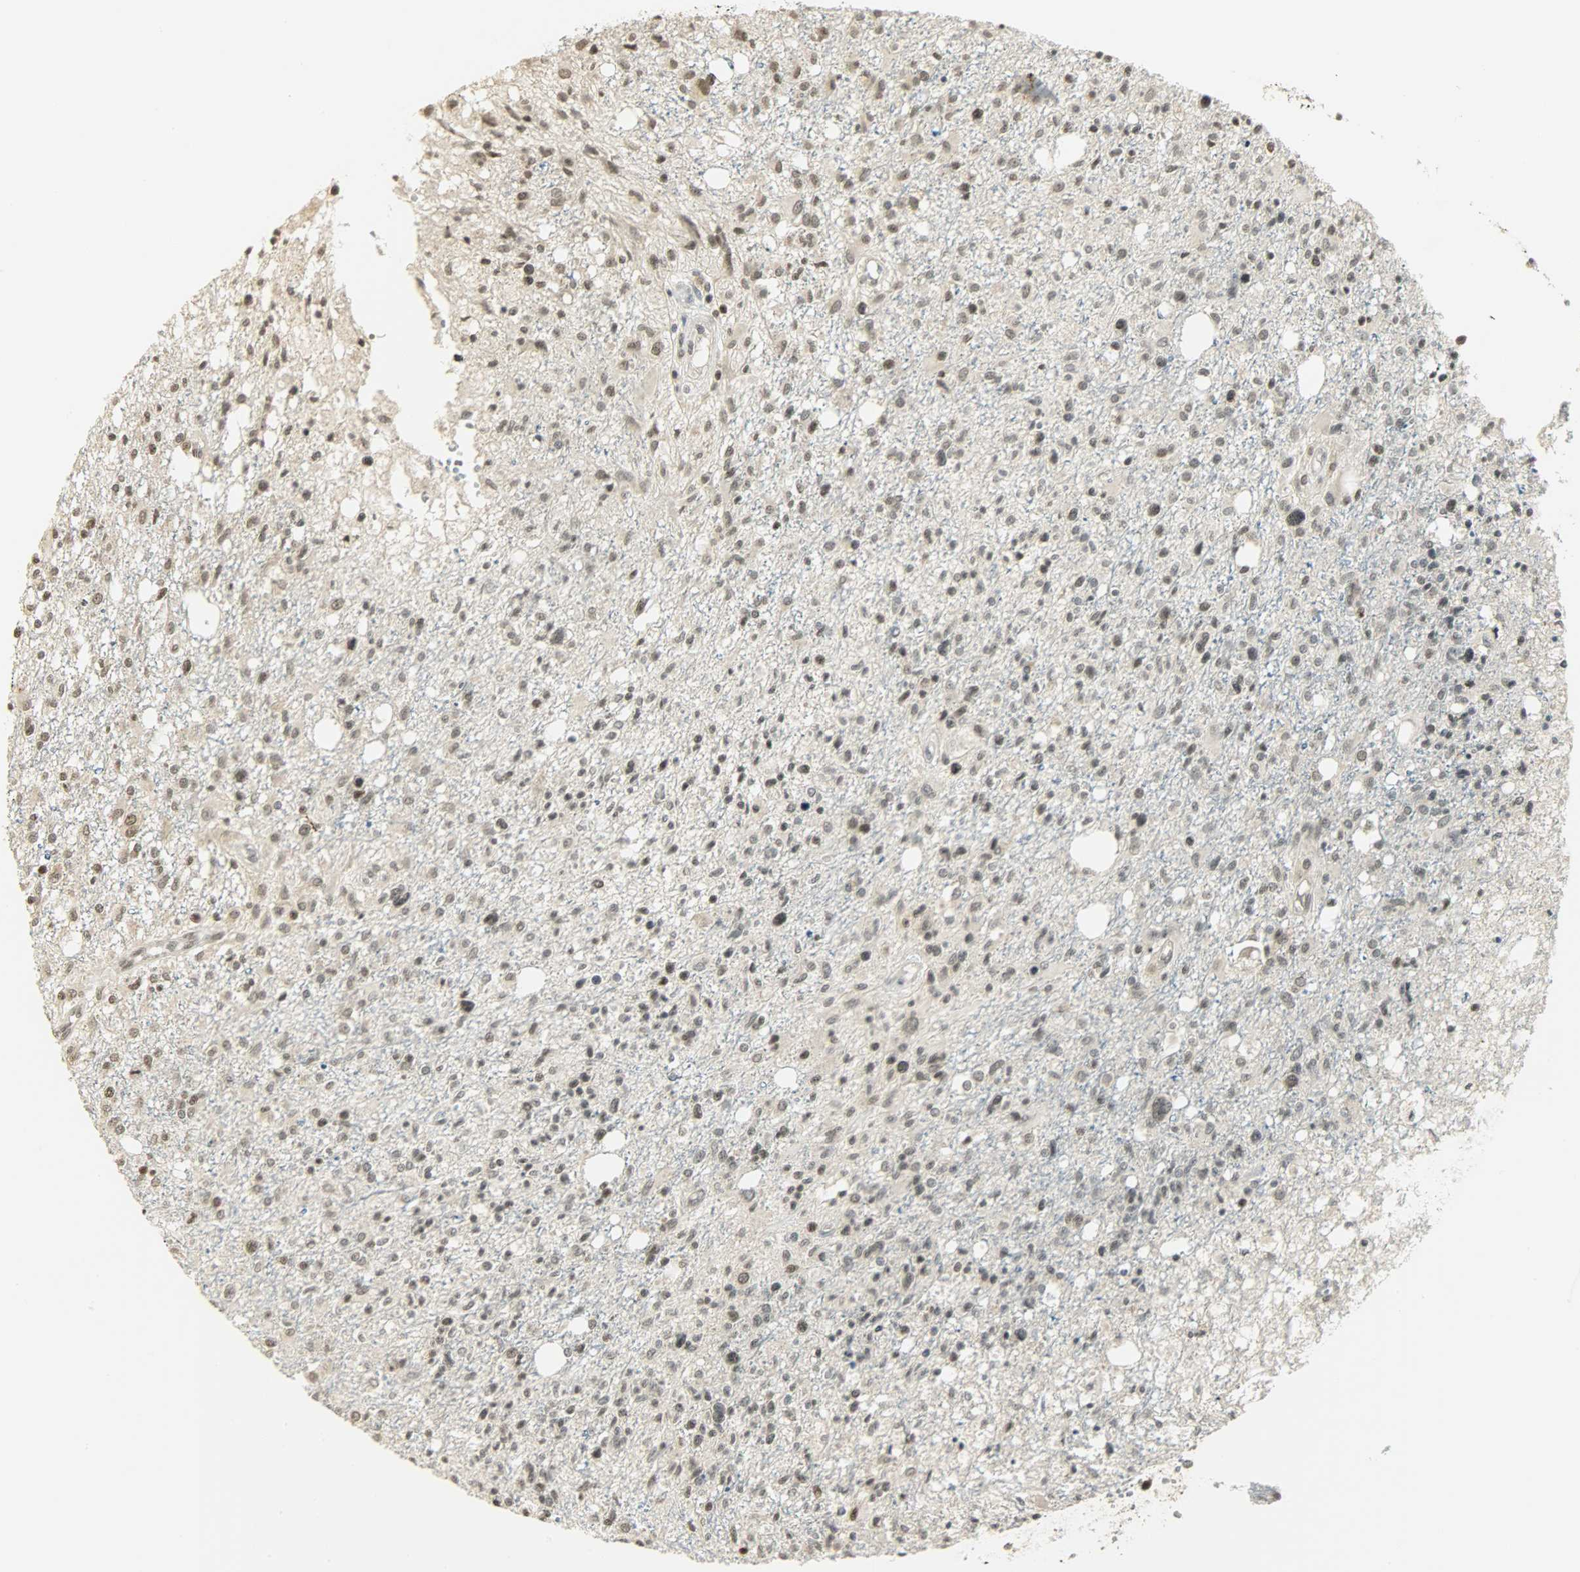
{"staining": {"intensity": "weak", "quantity": "<25%", "location": "nuclear"}, "tissue": "glioma", "cell_type": "Tumor cells", "image_type": "cancer", "snomed": [{"axis": "morphology", "description": "Glioma, malignant, High grade"}, {"axis": "topography", "description": "Cerebral cortex"}], "caption": "Immunohistochemical staining of glioma reveals no significant staining in tumor cells. (DAB (3,3'-diaminobenzidine) immunohistochemistry (IHC) visualized using brightfield microscopy, high magnification).", "gene": "SMARCA5", "patient": {"sex": "male", "age": 76}}